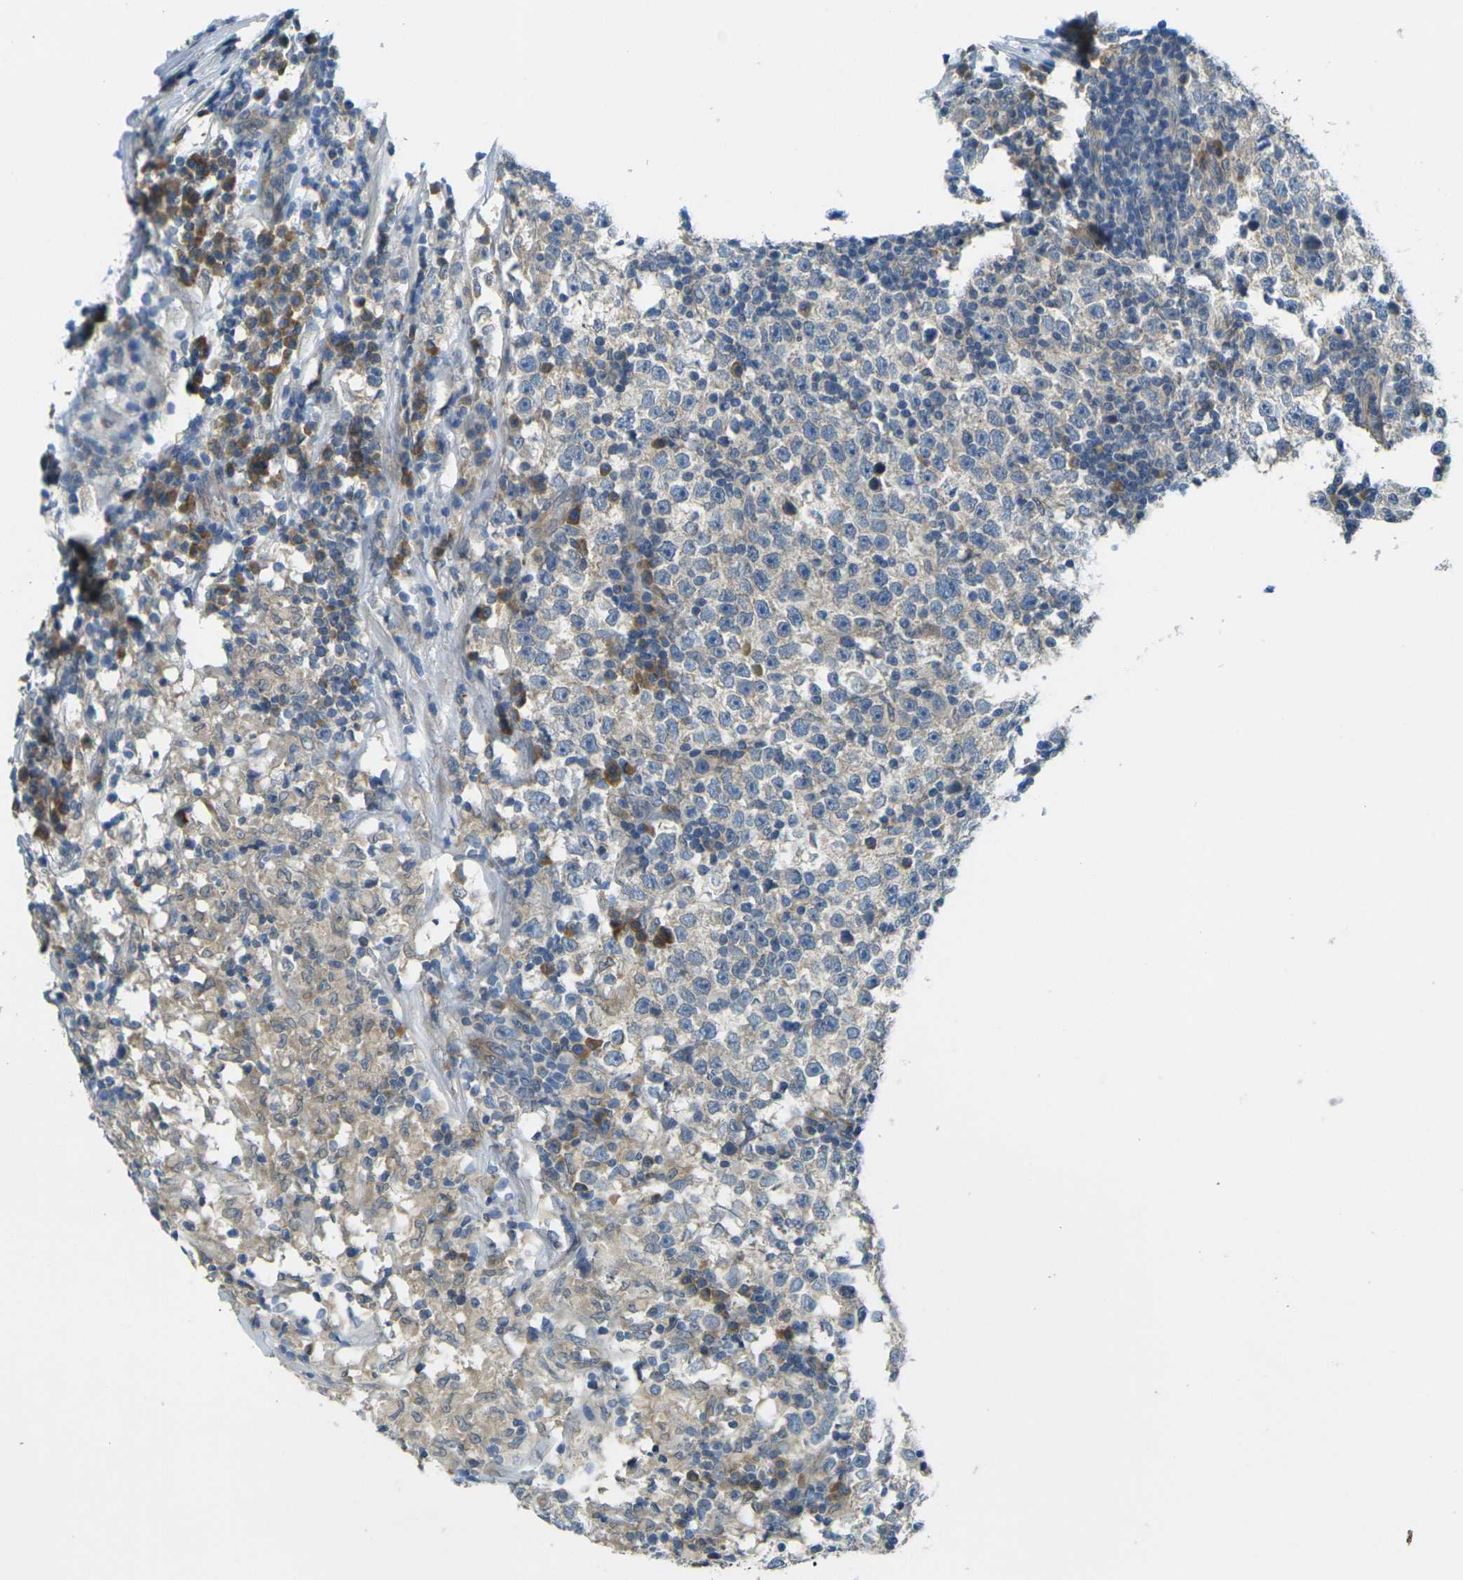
{"staining": {"intensity": "weak", "quantity": "<25%", "location": "cytoplasmic/membranous"}, "tissue": "testis cancer", "cell_type": "Tumor cells", "image_type": "cancer", "snomed": [{"axis": "morphology", "description": "Seminoma, NOS"}, {"axis": "topography", "description": "Testis"}], "caption": "Tumor cells show no significant protein positivity in testis seminoma. Nuclei are stained in blue.", "gene": "RHBDD1", "patient": {"sex": "male", "age": 43}}